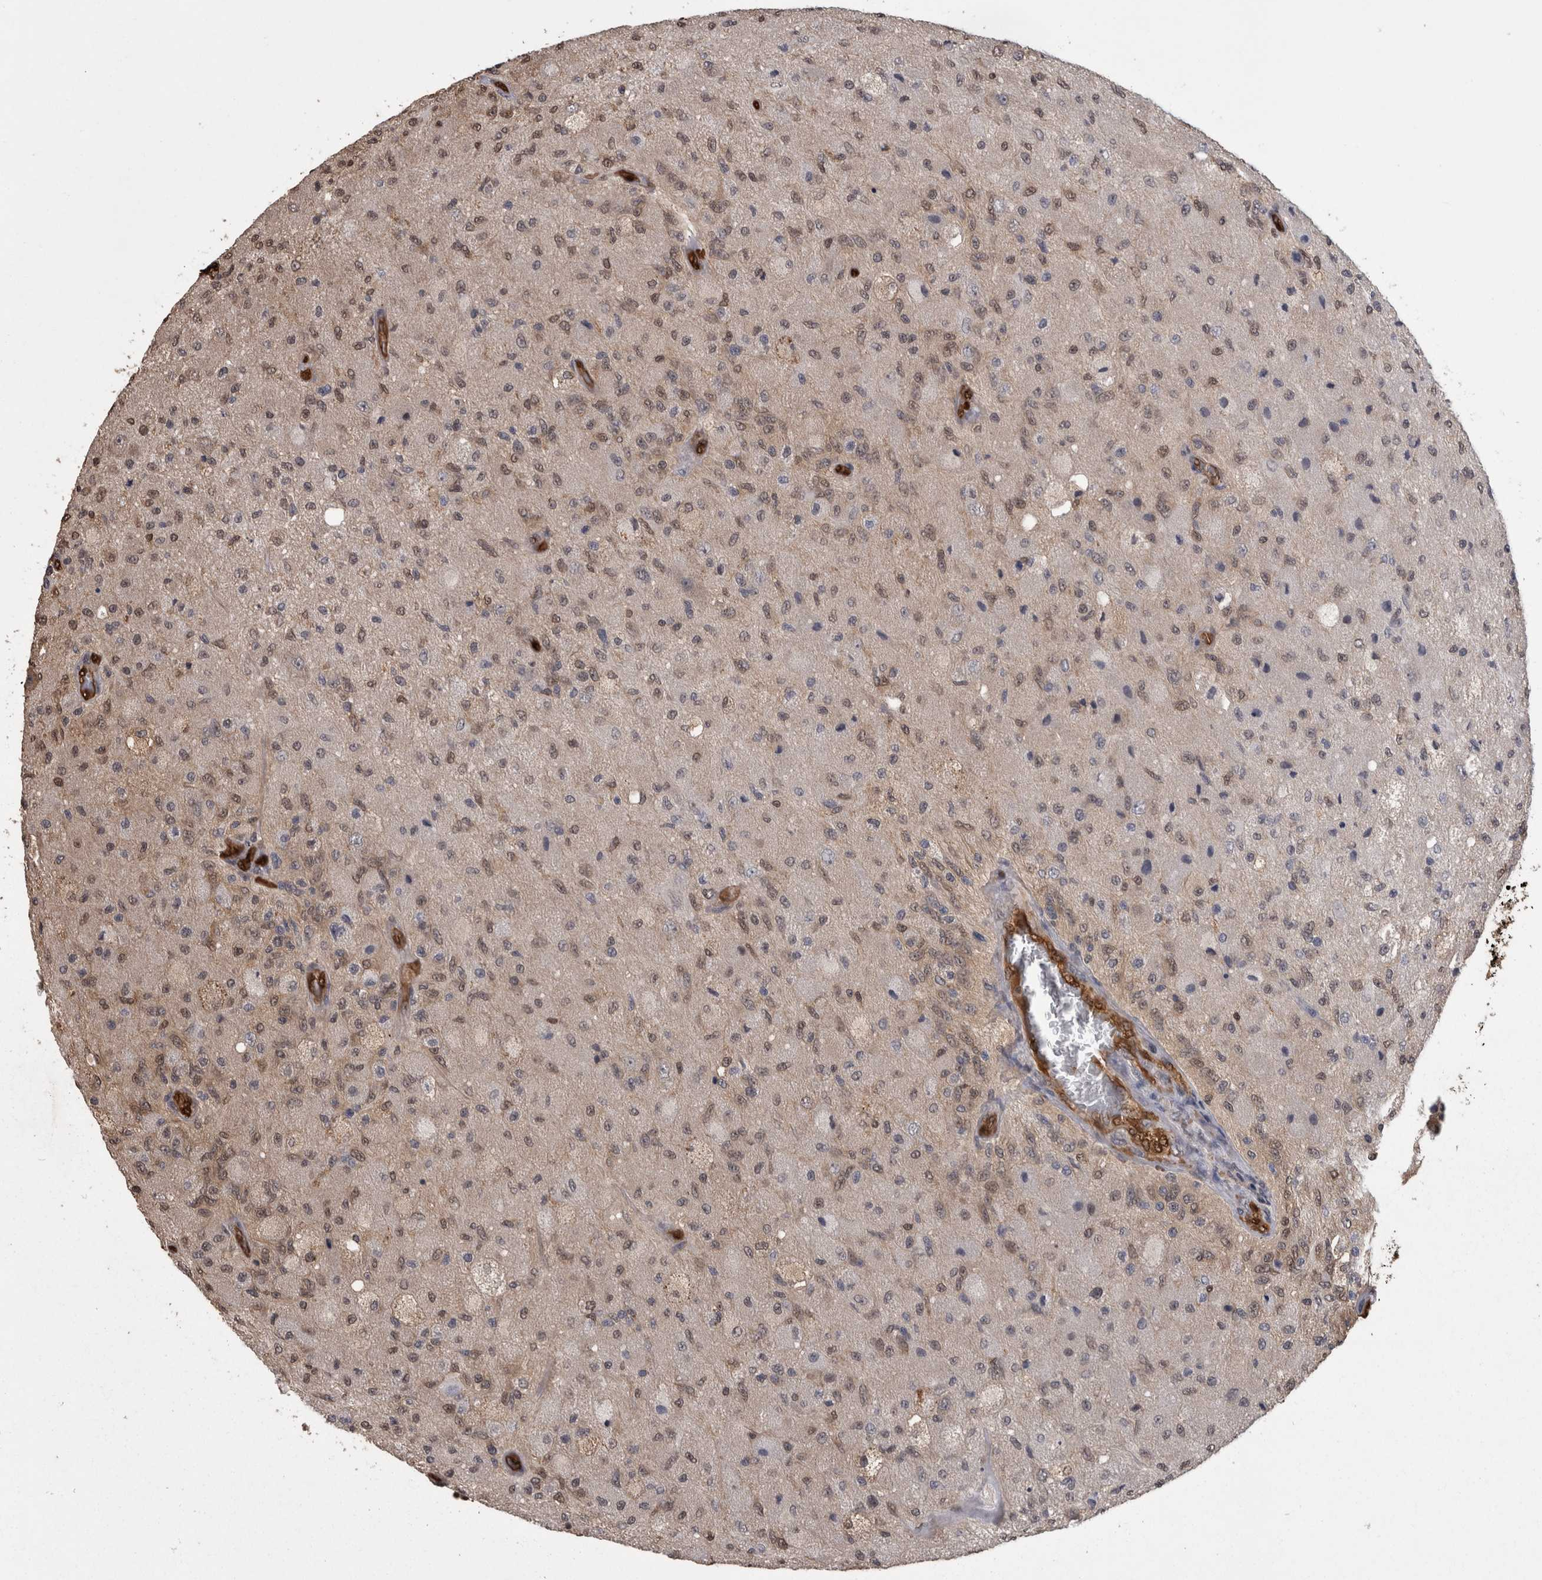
{"staining": {"intensity": "weak", "quantity": ">75%", "location": "nuclear"}, "tissue": "glioma", "cell_type": "Tumor cells", "image_type": "cancer", "snomed": [{"axis": "morphology", "description": "Normal tissue, NOS"}, {"axis": "morphology", "description": "Glioma, malignant, High grade"}, {"axis": "topography", "description": "Cerebral cortex"}], "caption": "Brown immunohistochemical staining in human glioma reveals weak nuclear staining in about >75% of tumor cells.", "gene": "LXN", "patient": {"sex": "male", "age": 77}}